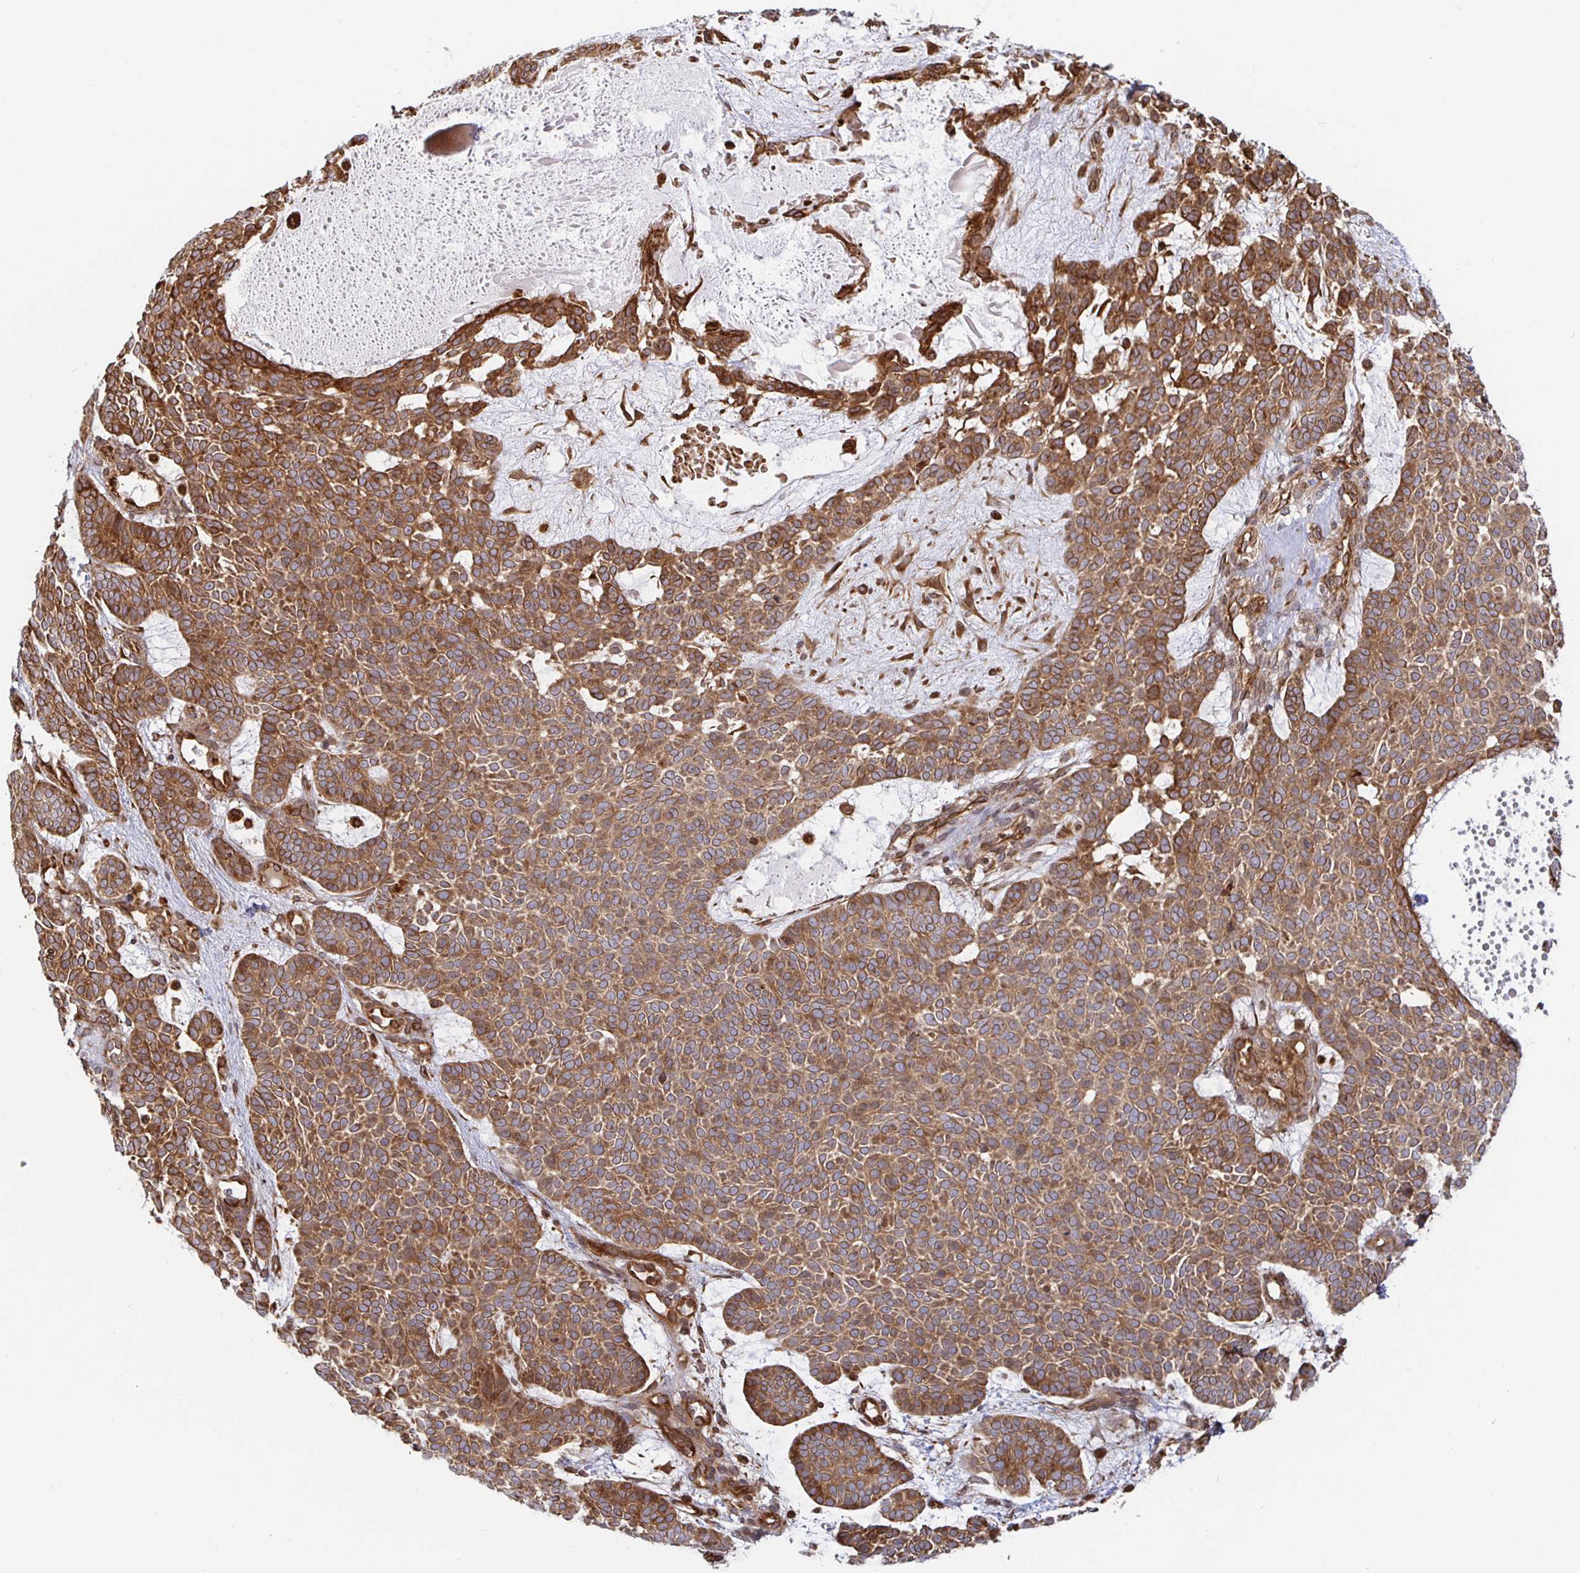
{"staining": {"intensity": "moderate", "quantity": ">75%", "location": "cytoplasmic/membranous"}, "tissue": "skin cancer", "cell_type": "Tumor cells", "image_type": "cancer", "snomed": [{"axis": "morphology", "description": "Basal cell carcinoma"}, {"axis": "topography", "description": "Skin"}], "caption": "A brown stain labels moderate cytoplasmic/membranous positivity of a protein in skin cancer (basal cell carcinoma) tumor cells.", "gene": "STRAP", "patient": {"sex": "female", "age": 82}}